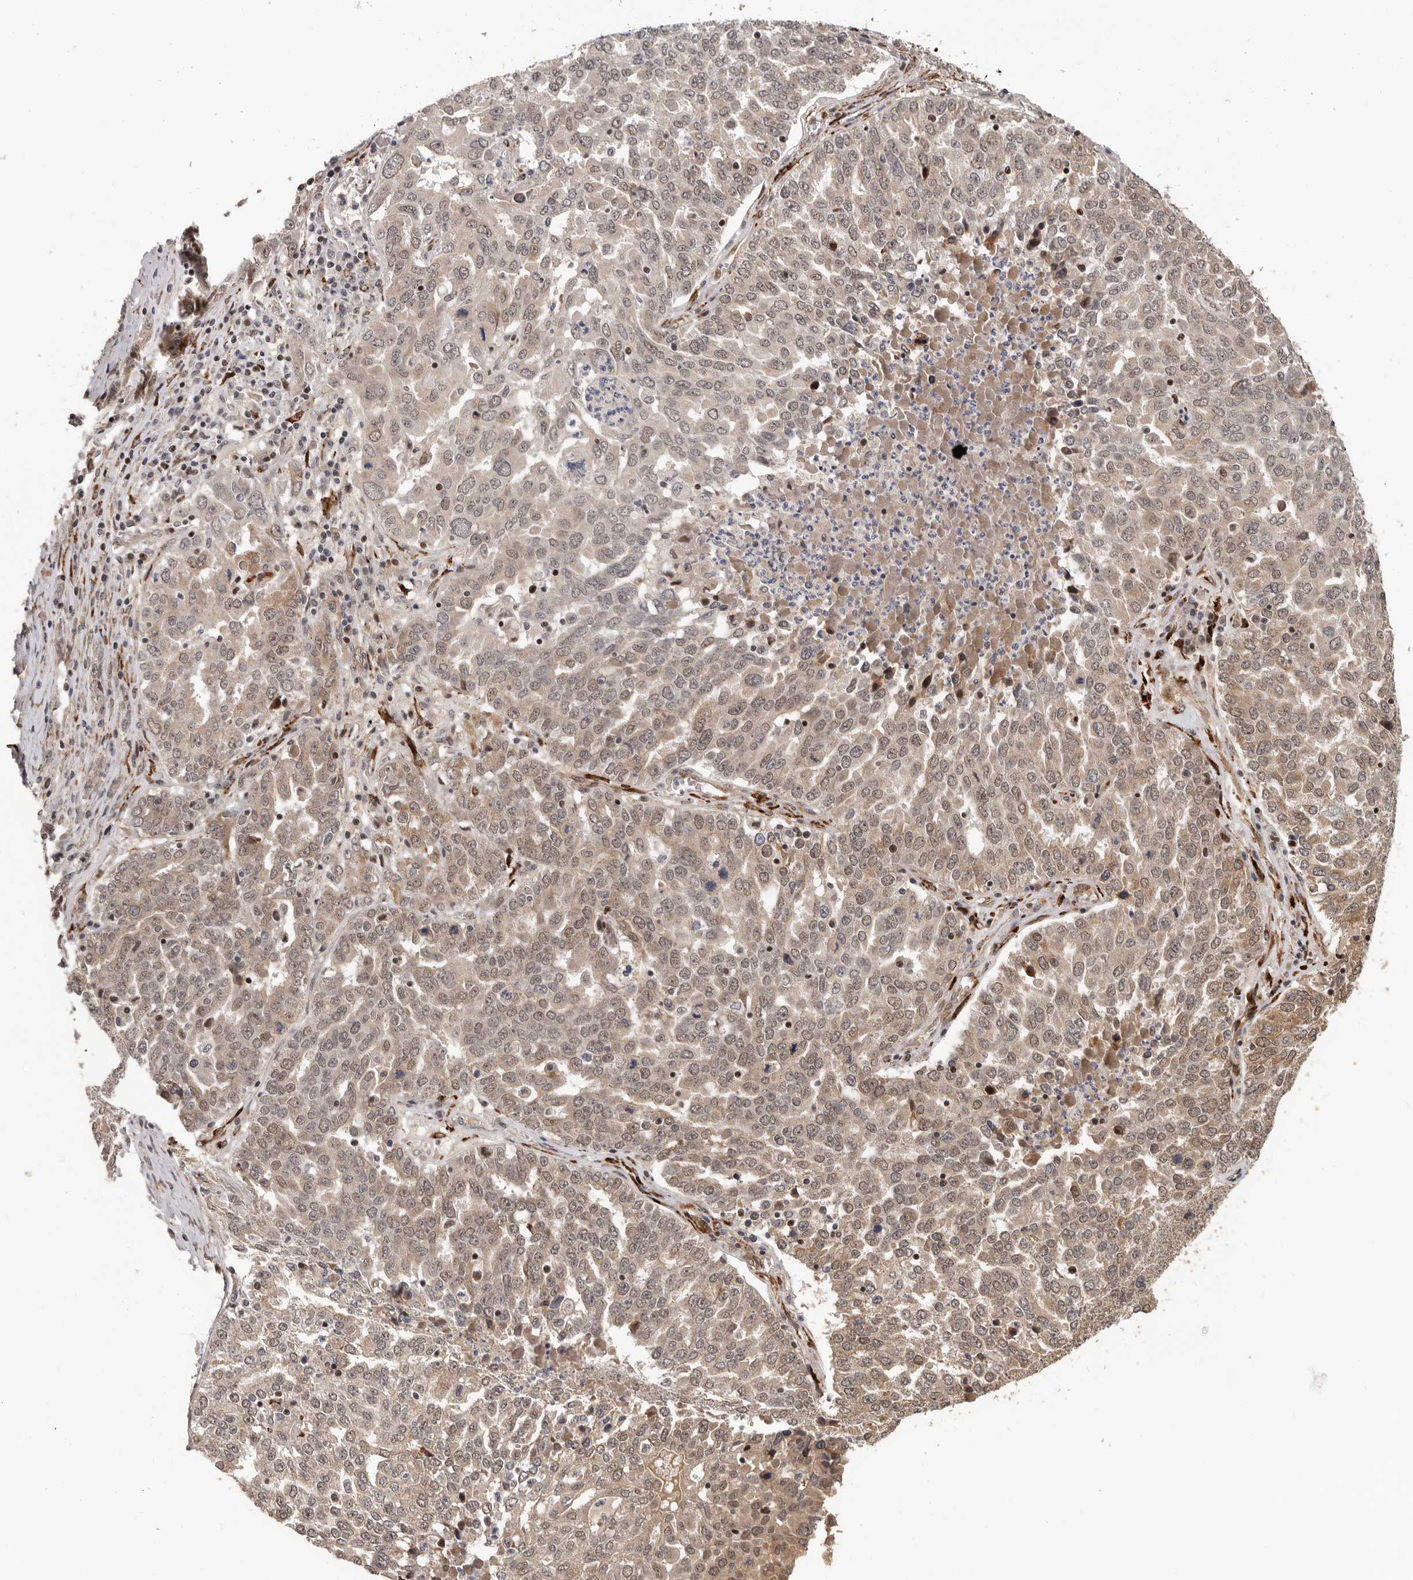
{"staining": {"intensity": "weak", "quantity": ">75%", "location": "cytoplasmic/membranous,nuclear"}, "tissue": "ovarian cancer", "cell_type": "Tumor cells", "image_type": "cancer", "snomed": [{"axis": "morphology", "description": "Carcinoma, endometroid"}, {"axis": "topography", "description": "Ovary"}], "caption": "IHC (DAB) staining of human endometroid carcinoma (ovarian) exhibits weak cytoplasmic/membranous and nuclear protein expression in about >75% of tumor cells.", "gene": "HENMT1", "patient": {"sex": "female", "age": 62}}